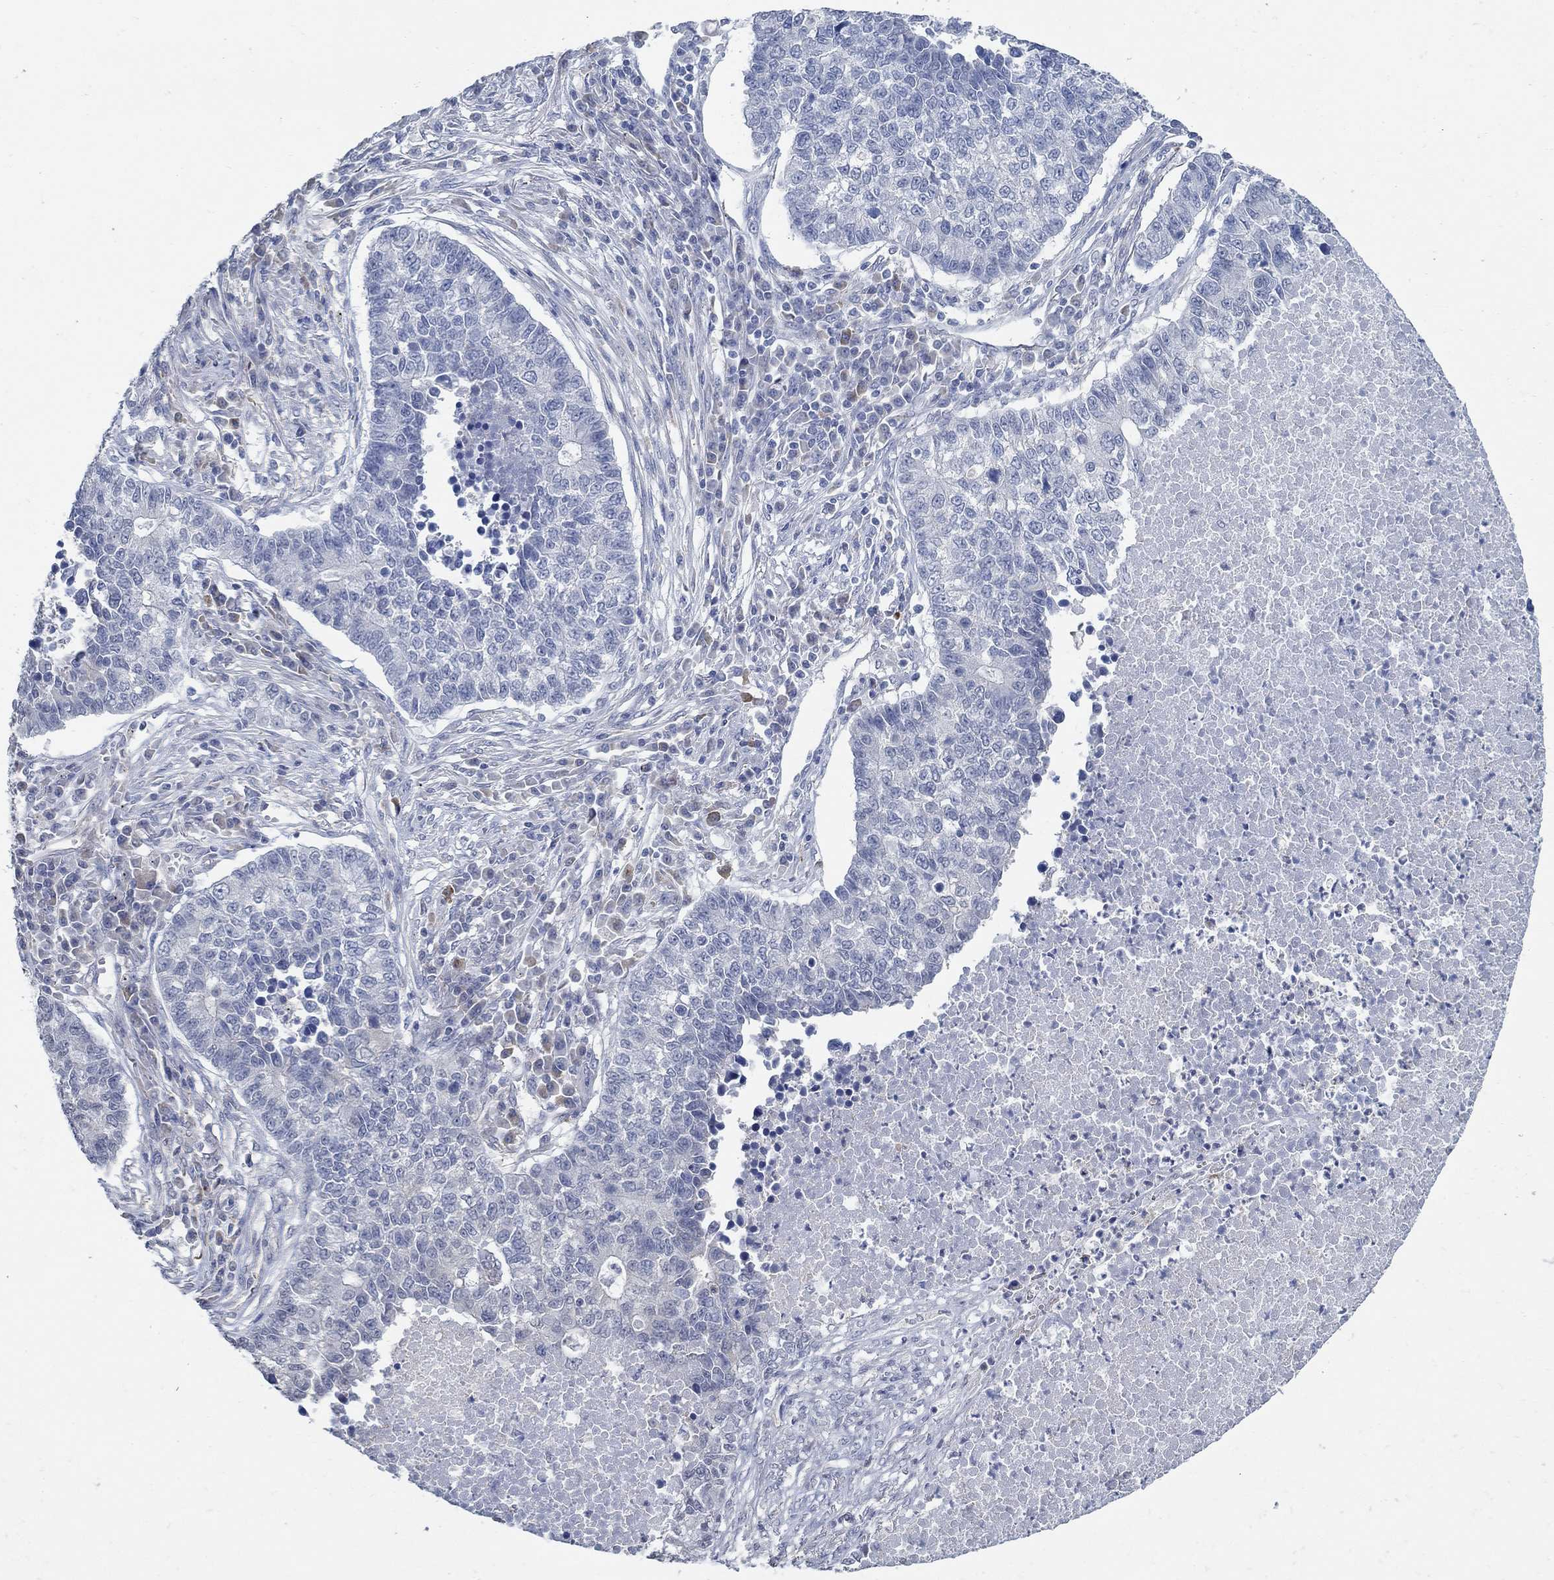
{"staining": {"intensity": "negative", "quantity": "none", "location": "none"}, "tissue": "lung cancer", "cell_type": "Tumor cells", "image_type": "cancer", "snomed": [{"axis": "morphology", "description": "Adenocarcinoma, NOS"}, {"axis": "topography", "description": "Lung"}], "caption": "Immunohistochemical staining of adenocarcinoma (lung) displays no significant staining in tumor cells. Brightfield microscopy of immunohistochemistry stained with DAB (3,3'-diaminobenzidine) (brown) and hematoxylin (blue), captured at high magnification.", "gene": "PCDH11X", "patient": {"sex": "male", "age": 57}}